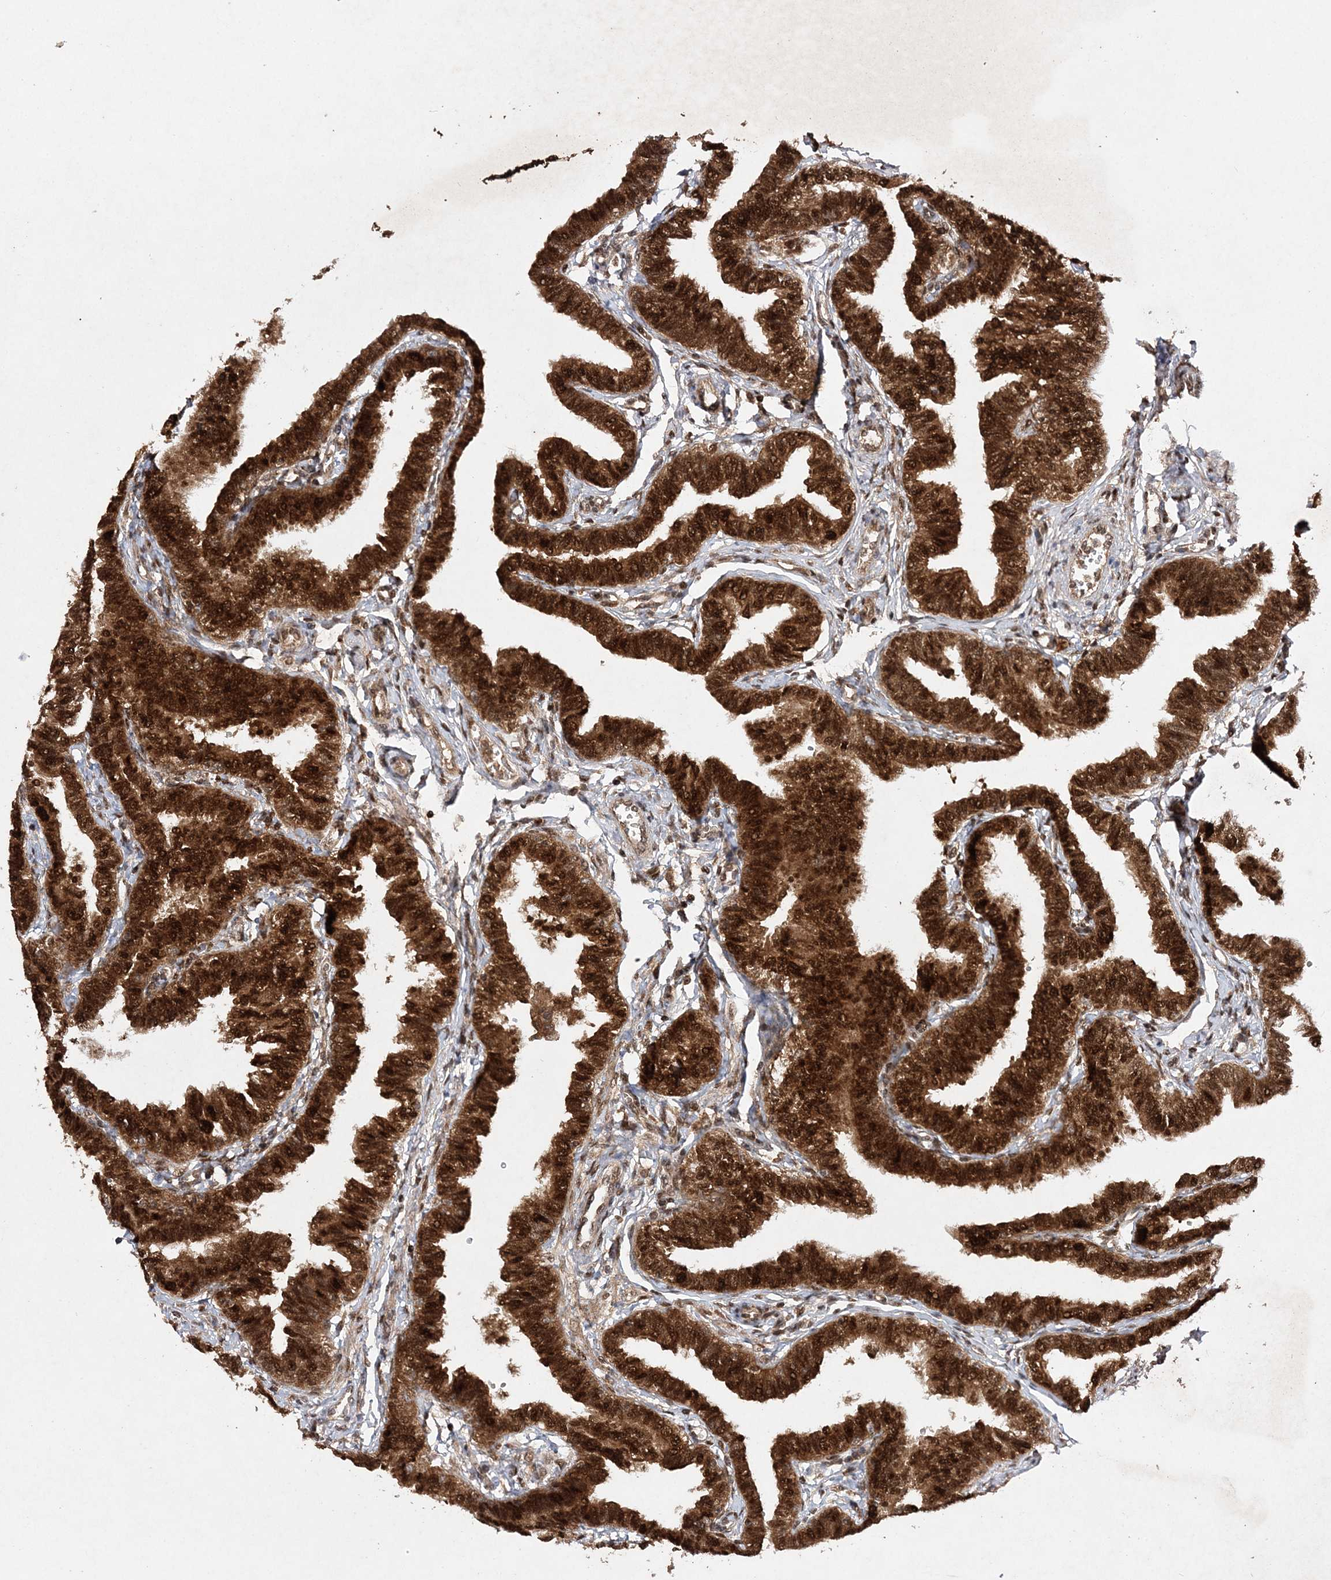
{"staining": {"intensity": "strong", "quantity": ">75%", "location": "cytoplasmic/membranous,nuclear"}, "tissue": "fallopian tube", "cell_type": "Glandular cells", "image_type": "normal", "snomed": [{"axis": "morphology", "description": "Normal tissue, NOS"}, {"axis": "topography", "description": "Fallopian tube"}, {"axis": "topography", "description": "Ovary"}], "caption": "Normal fallopian tube displays strong cytoplasmic/membranous,nuclear positivity in about >75% of glandular cells, visualized by immunohistochemistry. The staining was performed using DAB to visualize the protein expression in brown, while the nuclei were stained in blue with hematoxylin (Magnification: 20x).", "gene": "NIF3L1", "patient": {"sex": "female", "age": 23}}